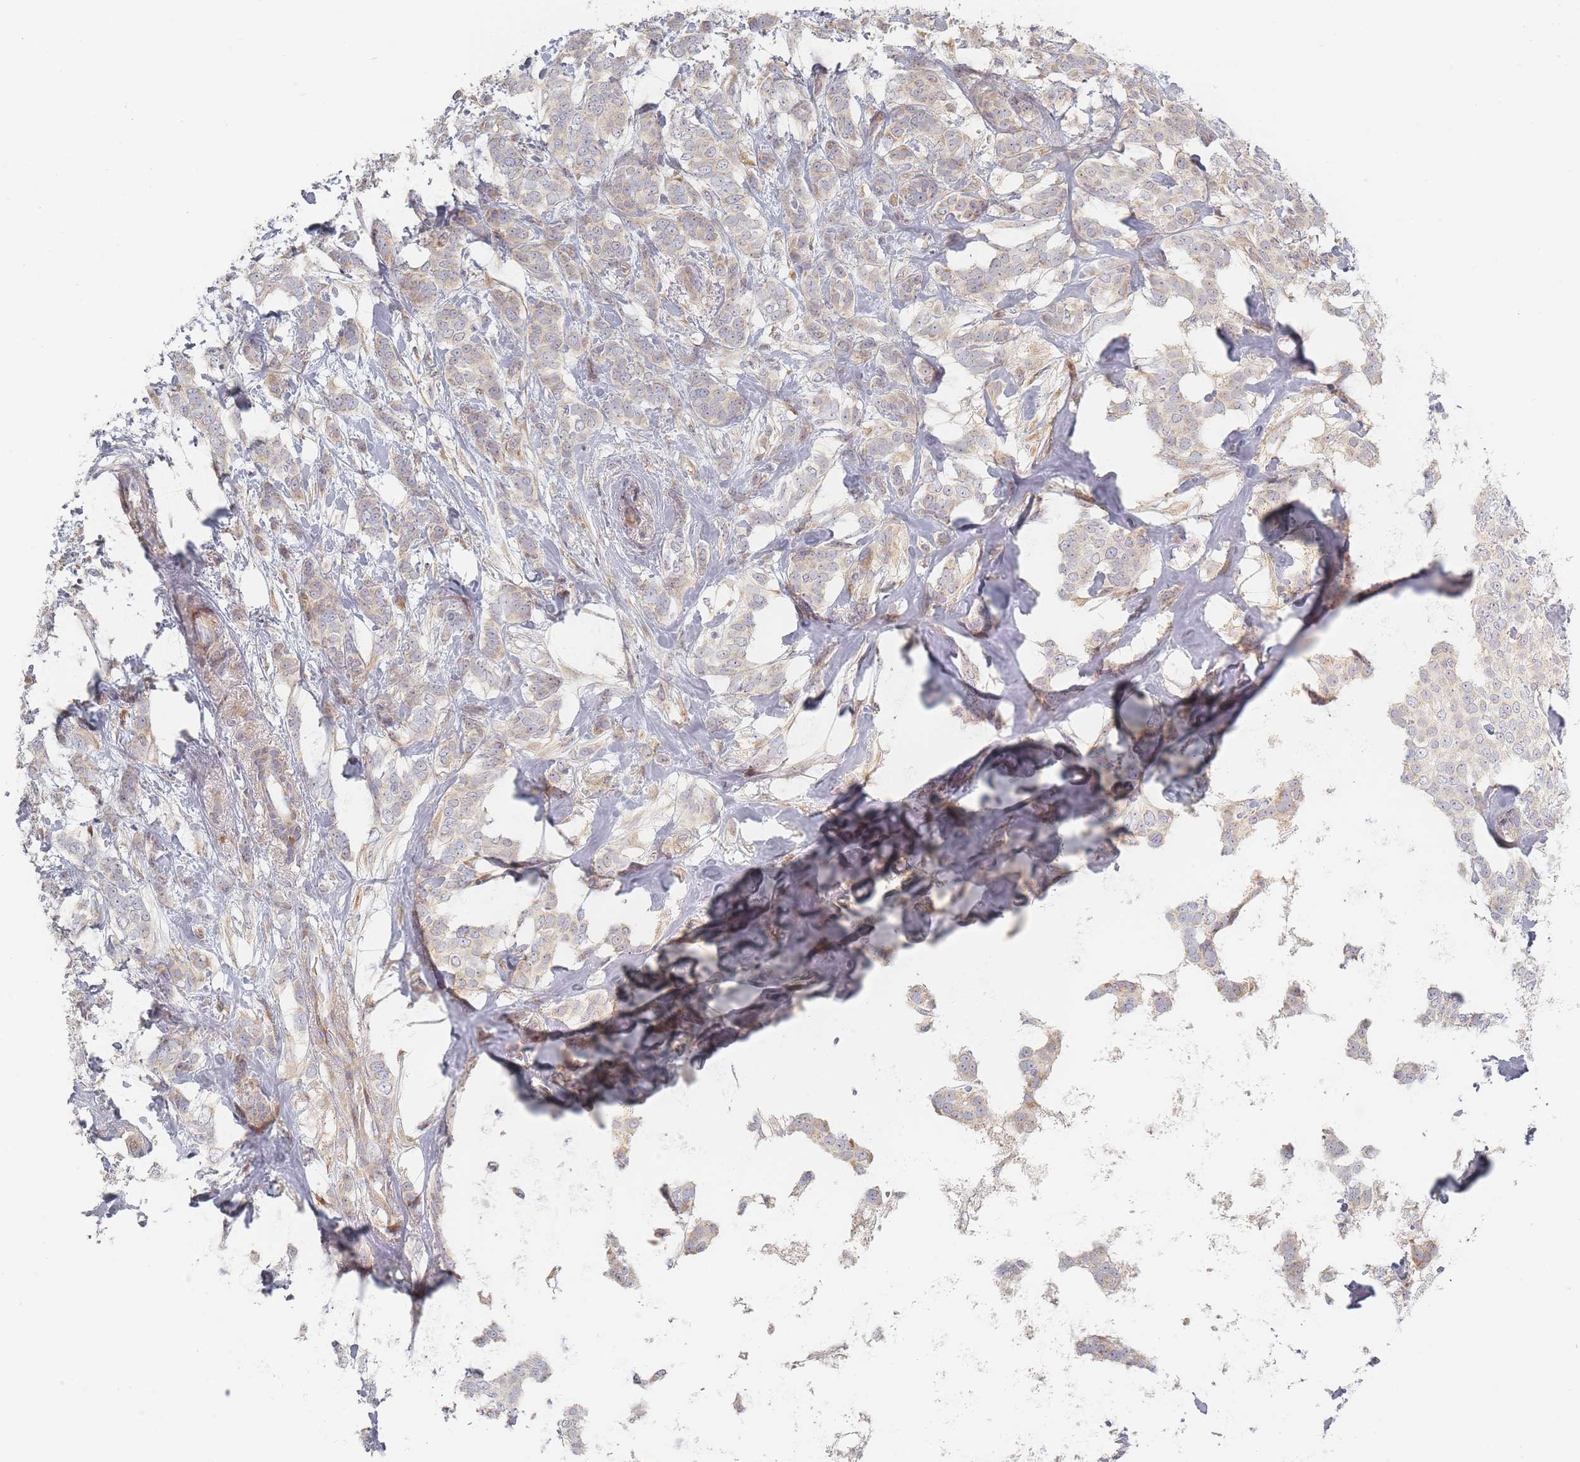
{"staining": {"intensity": "weak", "quantity": ">75%", "location": "cytoplasmic/membranous"}, "tissue": "breast cancer", "cell_type": "Tumor cells", "image_type": "cancer", "snomed": [{"axis": "morphology", "description": "Duct carcinoma"}, {"axis": "topography", "description": "Breast"}], "caption": "Immunohistochemical staining of human breast cancer displays weak cytoplasmic/membranous protein staining in approximately >75% of tumor cells.", "gene": "ZKSCAN7", "patient": {"sex": "female", "age": 72}}